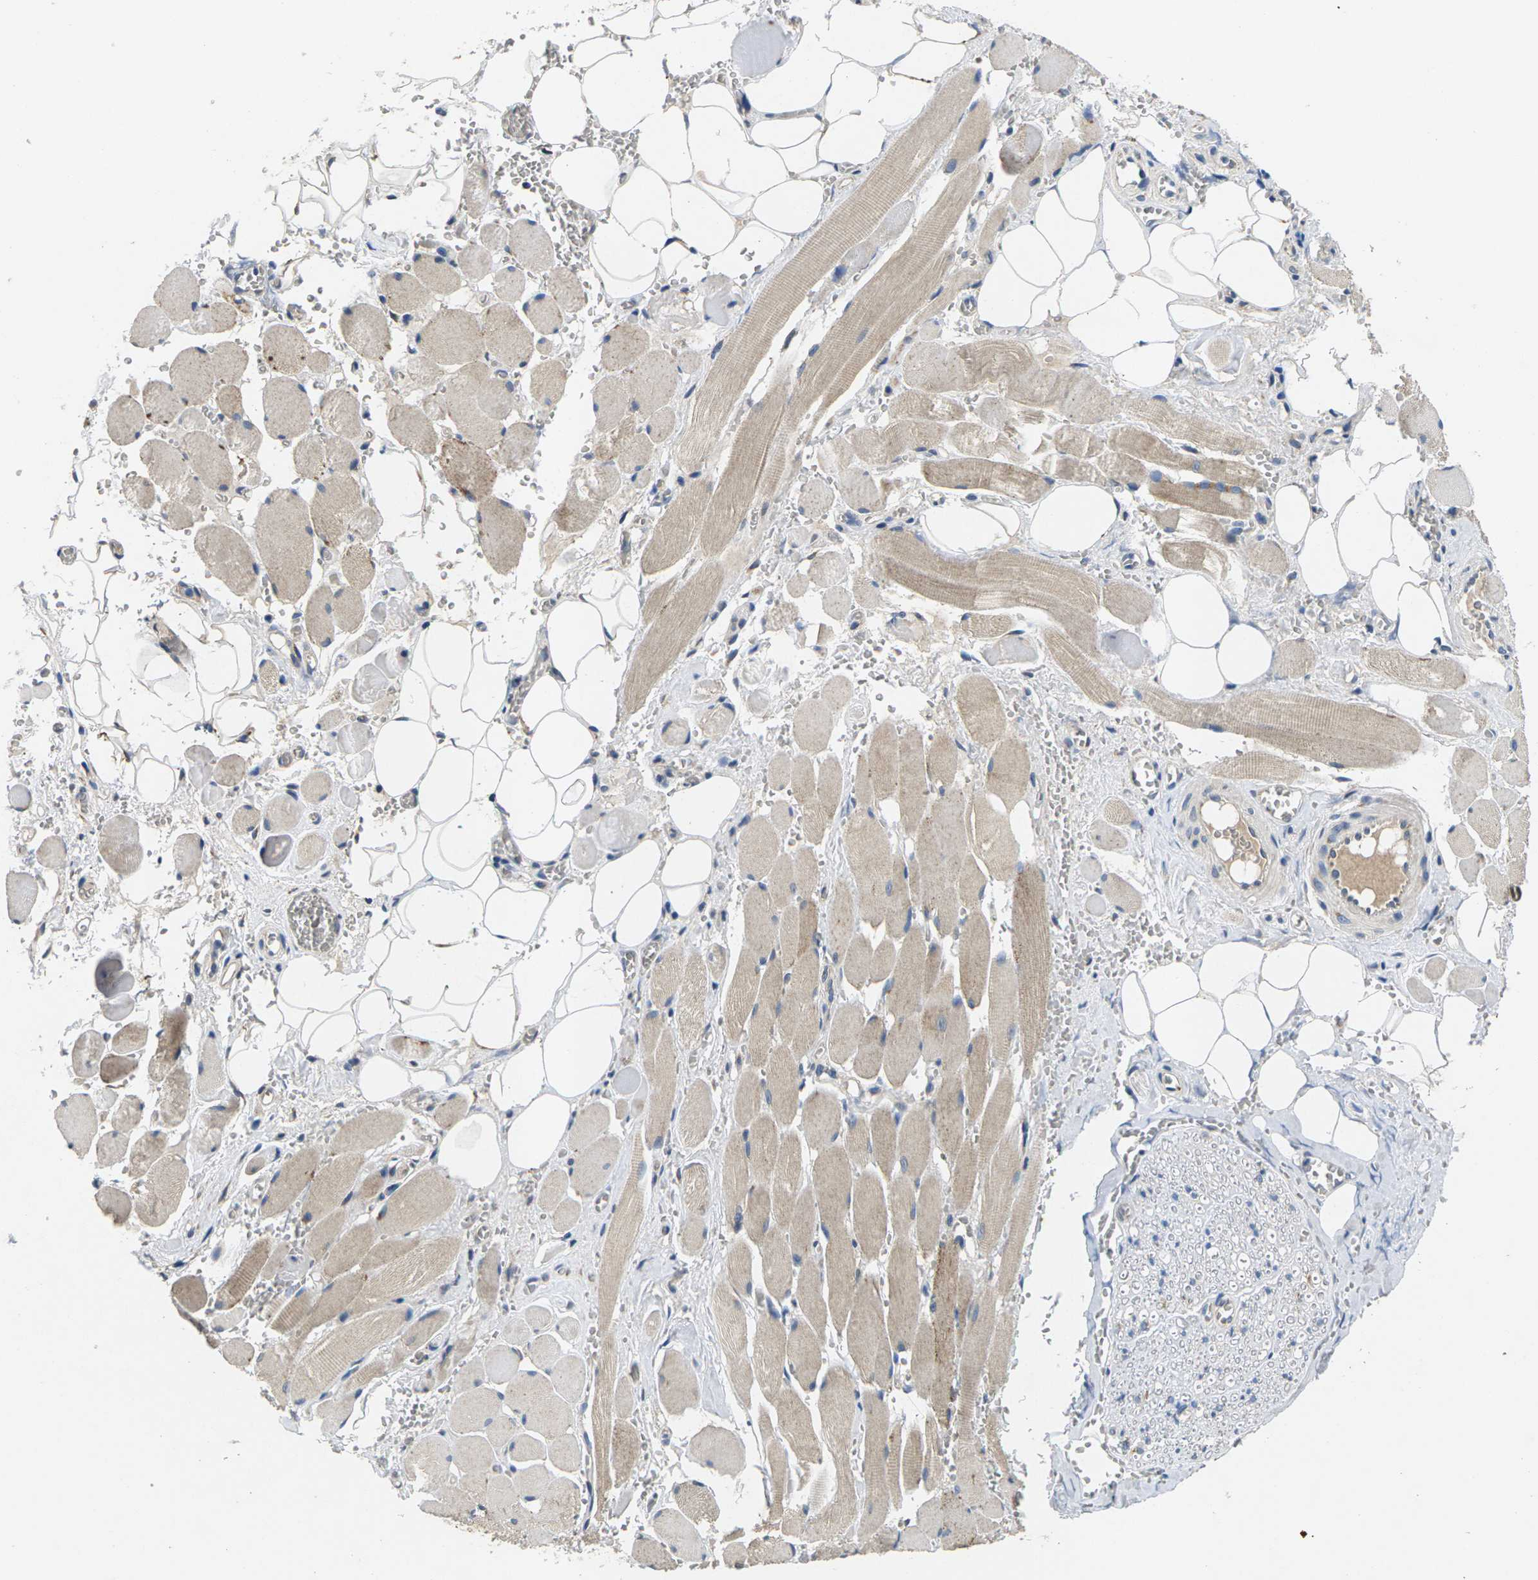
{"staining": {"intensity": "weak", "quantity": "25%-75%", "location": "cytoplasmic/membranous"}, "tissue": "adipose tissue", "cell_type": "Adipocytes", "image_type": "normal", "snomed": [{"axis": "morphology", "description": "Squamous cell carcinoma, NOS"}, {"axis": "topography", "description": "Oral tissue"}, {"axis": "topography", "description": "Head-Neck"}], "caption": "Protein positivity by immunohistochemistry (IHC) exhibits weak cytoplasmic/membranous staining in approximately 25%-75% of adipocytes in unremarkable adipose tissue. The protein is stained brown, and the nuclei are stained in blue (DAB IHC with brightfield microscopy, high magnification).", "gene": "ERGIC3", "patient": {"sex": "female", "age": 50}}